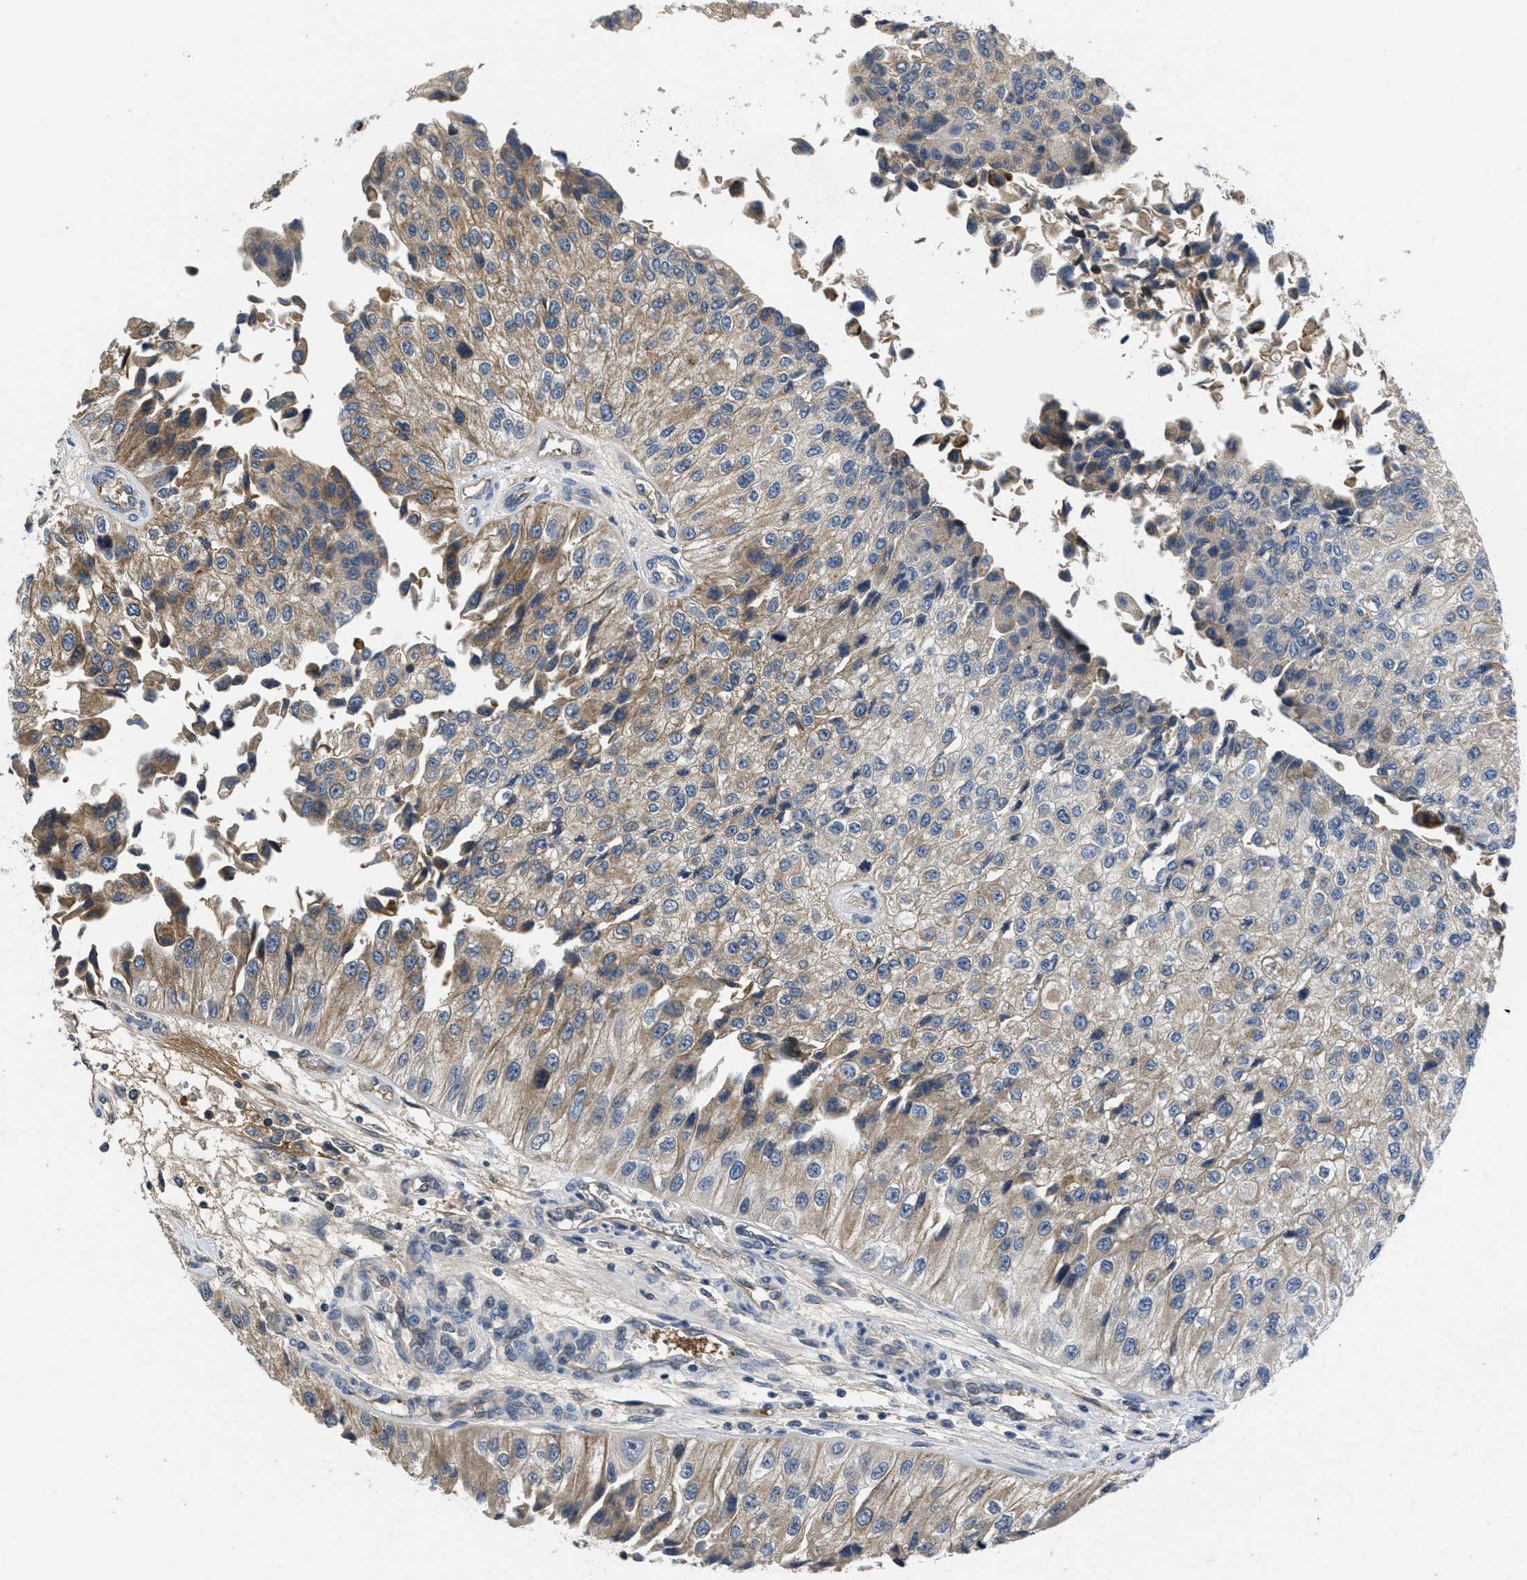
{"staining": {"intensity": "moderate", "quantity": "25%-75%", "location": "cytoplasmic/membranous"}, "tissue": "urothelial cancer", "cell_type": "Tumor cells", "image_type": "cancer", "snomed": [{"axis": "morphology", "description": "Urothelial carcinoma, High grade"}, {"axis": "topography", "description": "Kidney"}, {"axis": "topography", "description": "Urinary bladder"}], "caption": "A high-resolution image shows IHC staining of high-grade urothelial carcinoma, which displays moderate cytoplasmic/membranous expression in about 25%-75% of tumor cells.", "gene": "ANGPT1", "patient": {"sex": "male", "age": 77}}